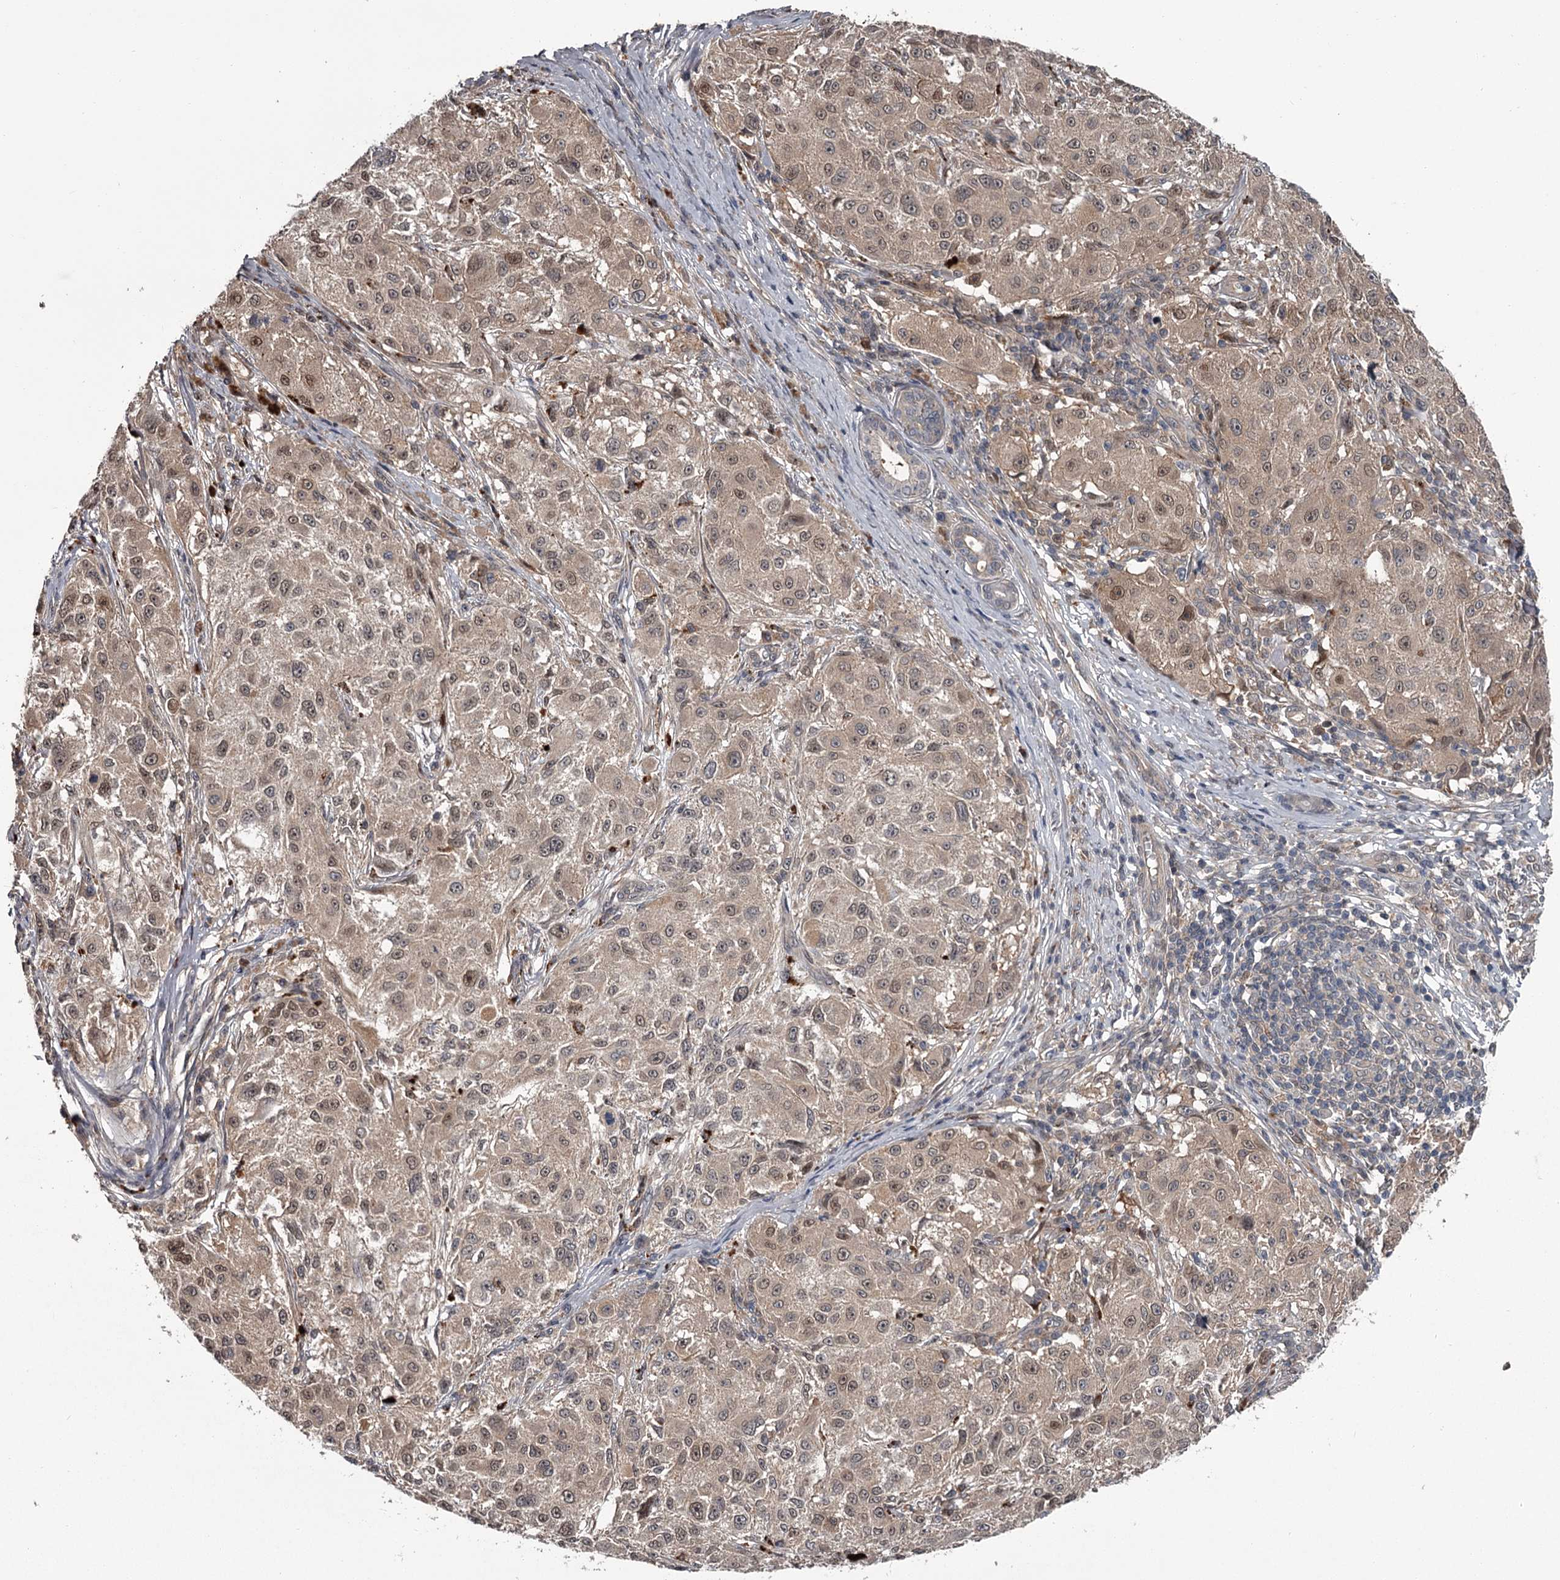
{"staining": {"intensity": "weak", "quantity": "25%-75%", "location": "cytoplasmic/membranous,nuclear"}, "tissue": "melanoma", "cell_type": "Tumor cells", "image_type": "cancer", "snomed": [{"axis": "morphology", "description": "Necrosis, NOS"}, {"axis": "morphology", "description": "Malignant melanoma, NOS"}, {"axis": "topography", "description": "Skin"}], "caption": "Immunohistochemical staining of melanoma shows low levels of weak cytoplasmic/membranous and nuclear expression in approximately 25%-75% of tumor cells. (DAB (3,3'-diaminobenzidine) IHC, brown staining for protein, blue staining for nuclei).", "gene": "DAO", "patient": {"sex": "female", "age": 87}}